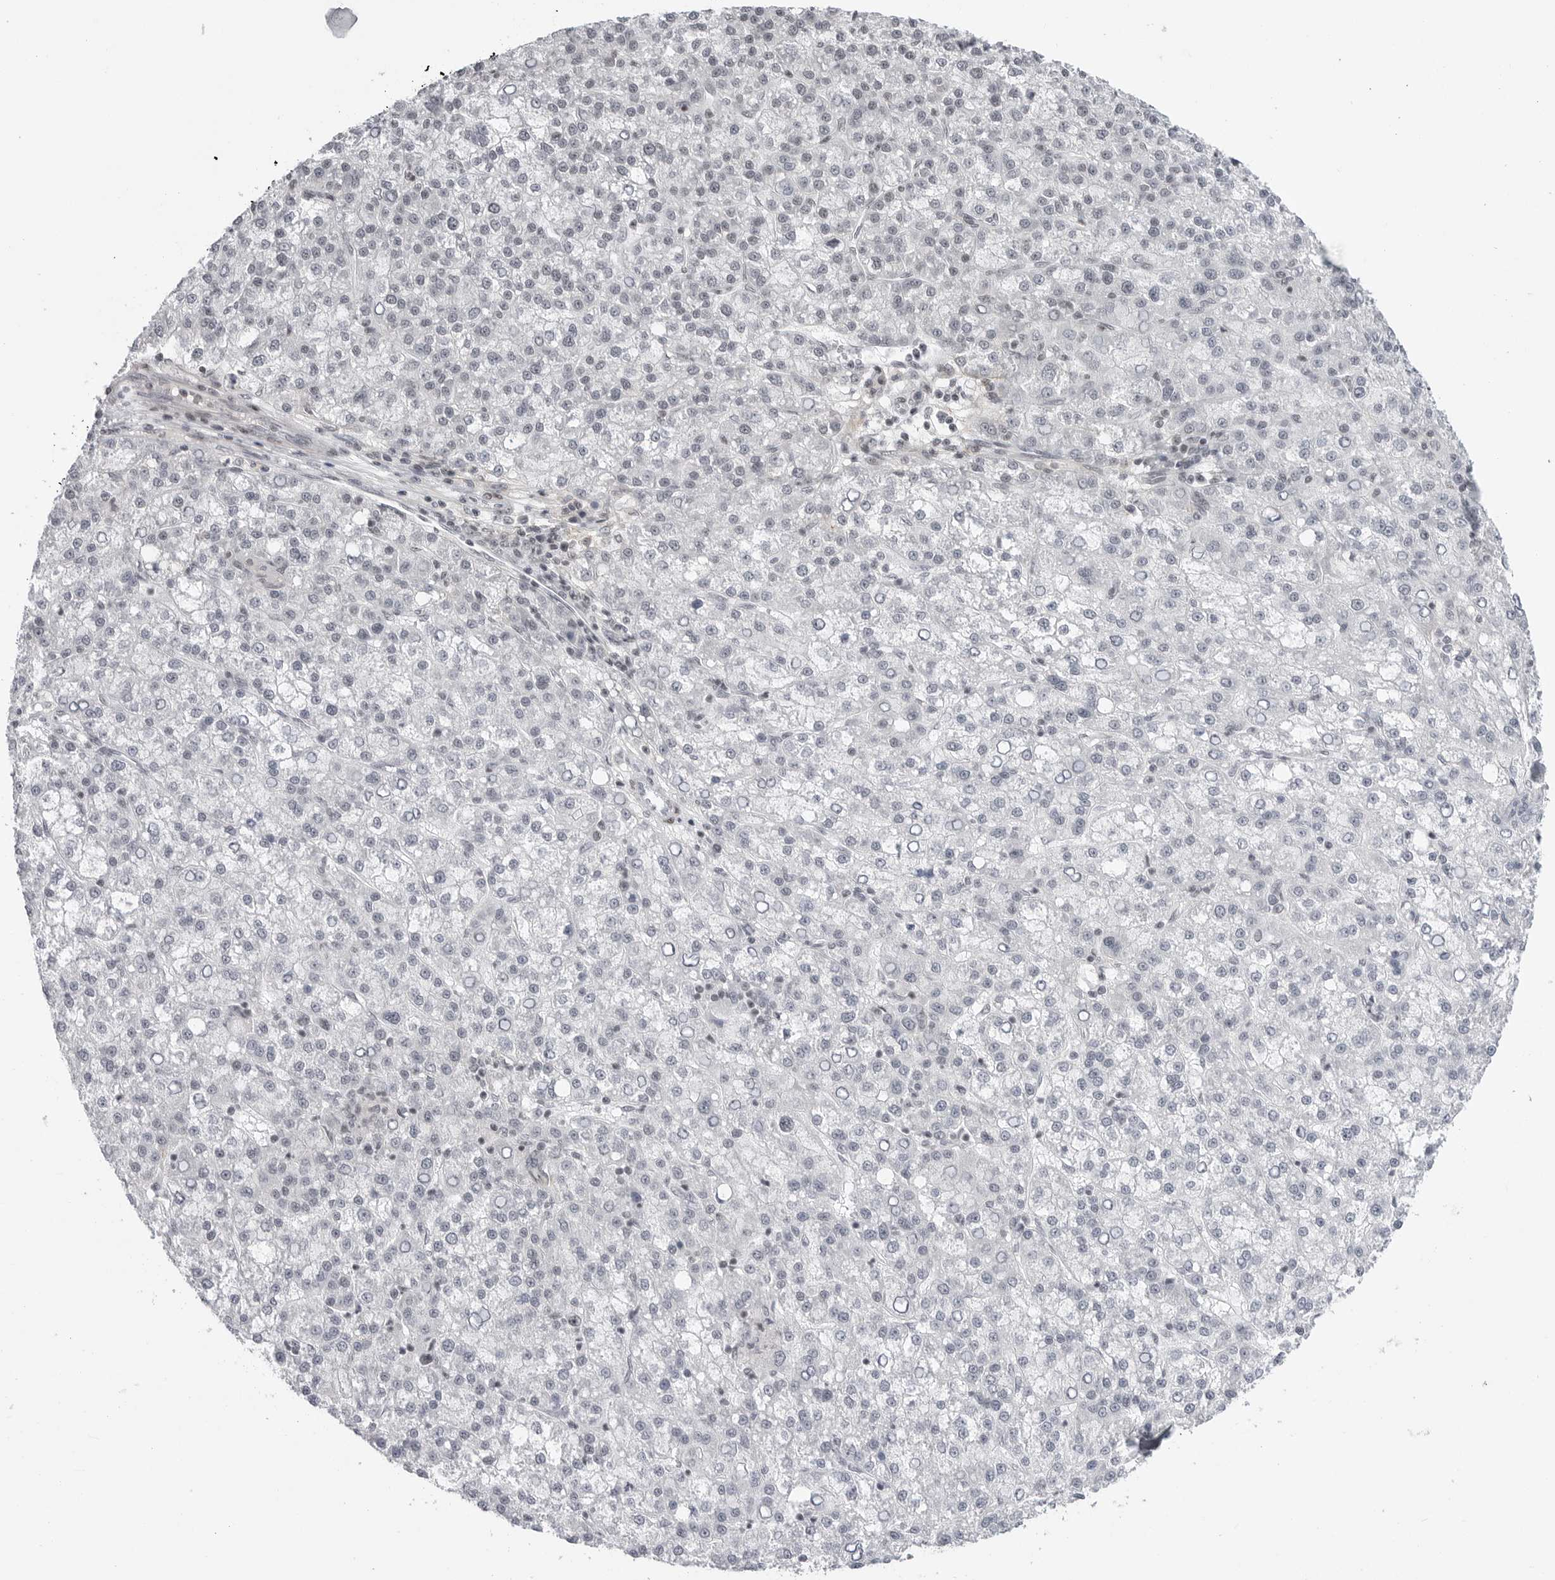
{"staining": {"intensity": "negative", "quantity": "none", "location": "none"}, "tissue": "liver cancer", "cell_type": "Tumor cells", "image_type": "cancer", "snomed": [{"axis": "morphology", "description": "Carcinoma, Hepatocellular, NOS"}, {"axis": "topography", "description": "Liver"}], "caption": "Immunohistochemistry (IHC) photomicrograph of hepatocellular carcinoma (liver) stained for a protein (brown), which exhibits no staining in tumor cells. (DAB (3,3'-diaminobenzidine) IHC, high magnification).", "gene": "TRIM66", "patient": {"sex": "female", "age": 58}}